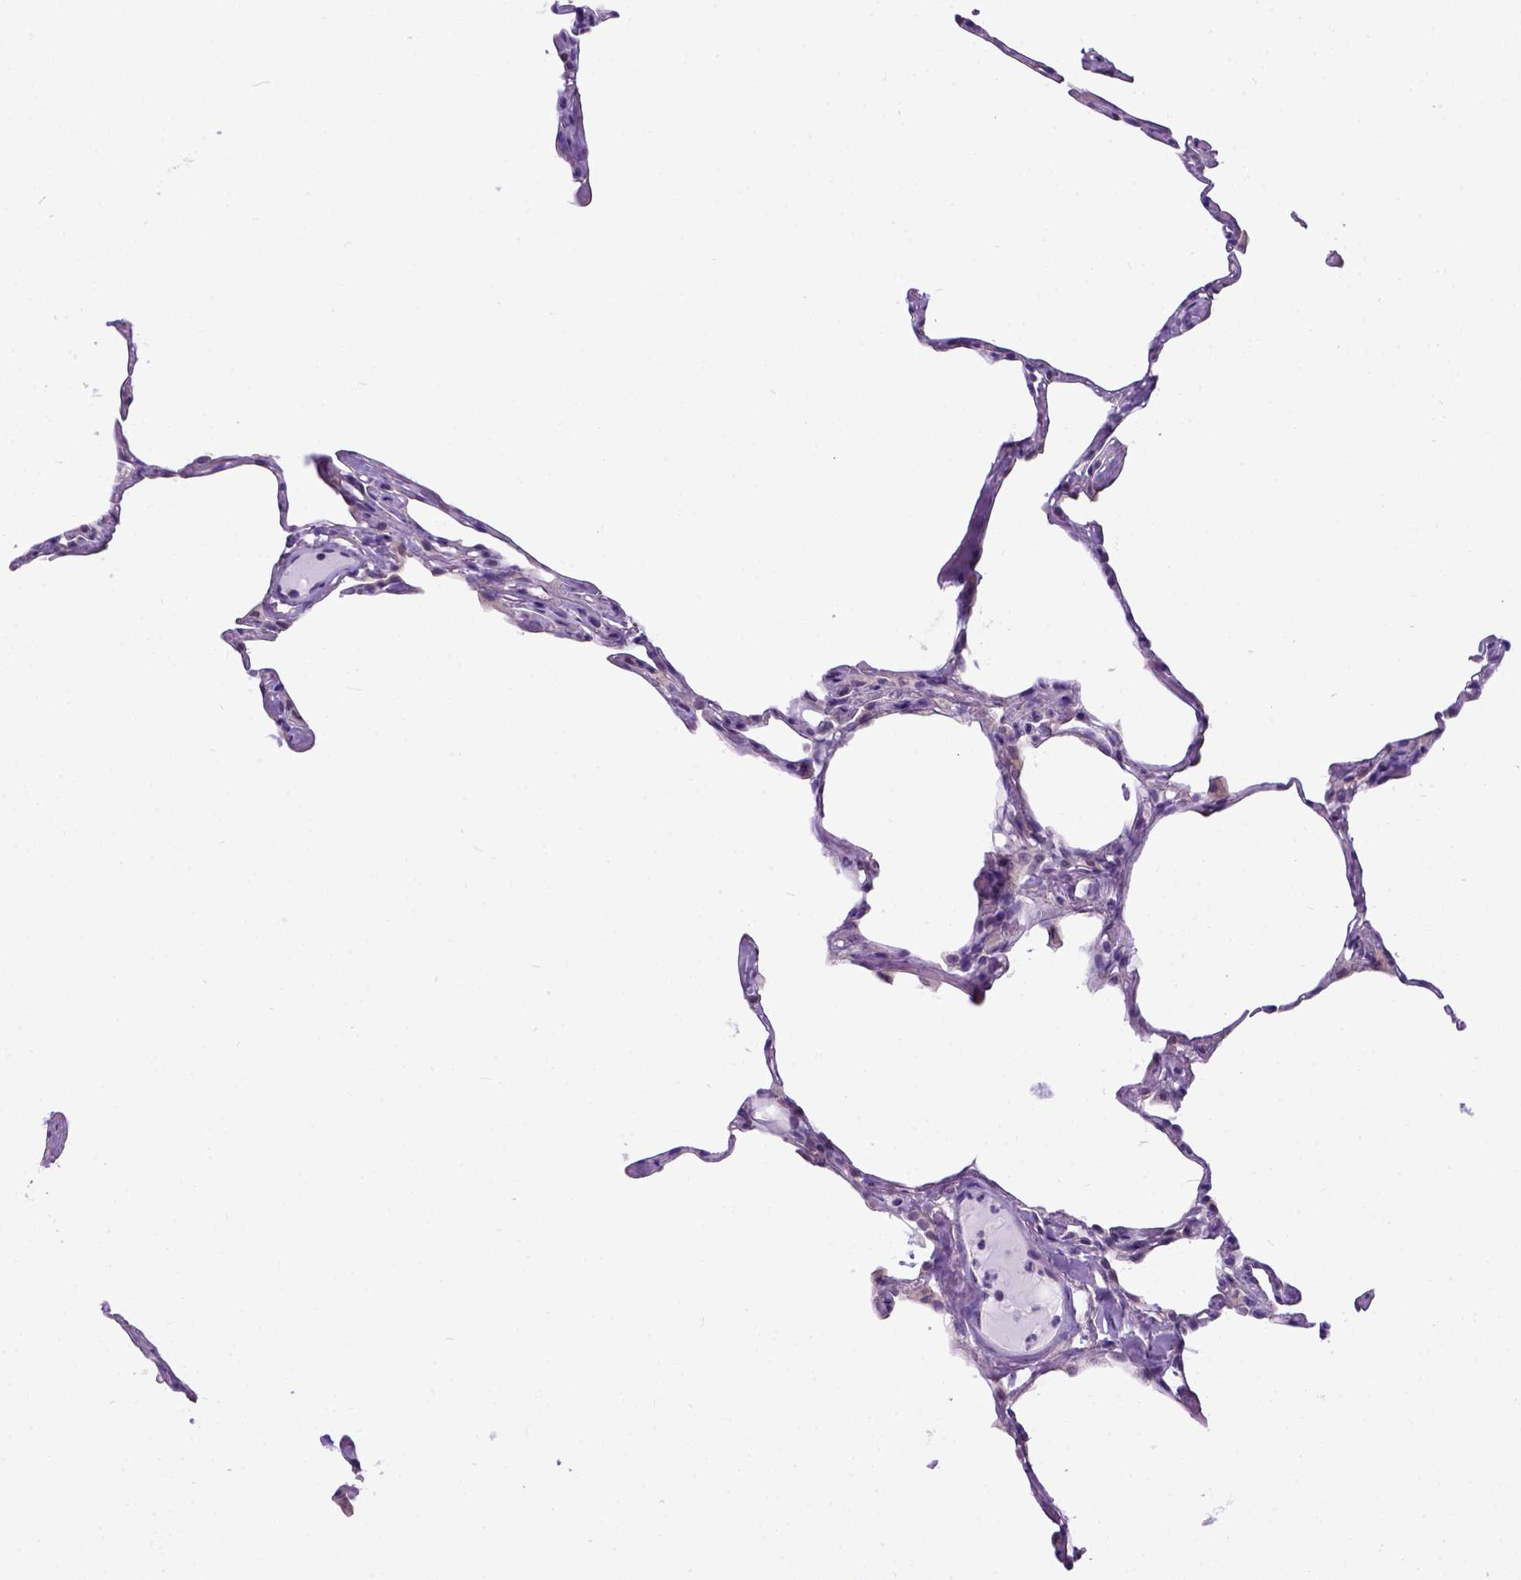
{"staining": {"intensity": "weak", "quantity": "<25%", "location": "cytoplasmic/membranous"}, "tissue": "lung", "cell_type": "Alveolar cells", "image_type": "normal", "snomed": [{"axis": "morphology", "description": "Normal tissue, NOS"}, {"axis": "topography", "description": "Lung"}], "caption": "An immunohistochemistry micrograph of unremarkable lung is shown. There is no staining in alveolar cells of lung.", "gene": "NEK5", "patient": {"sex": "male", "age": 65}}